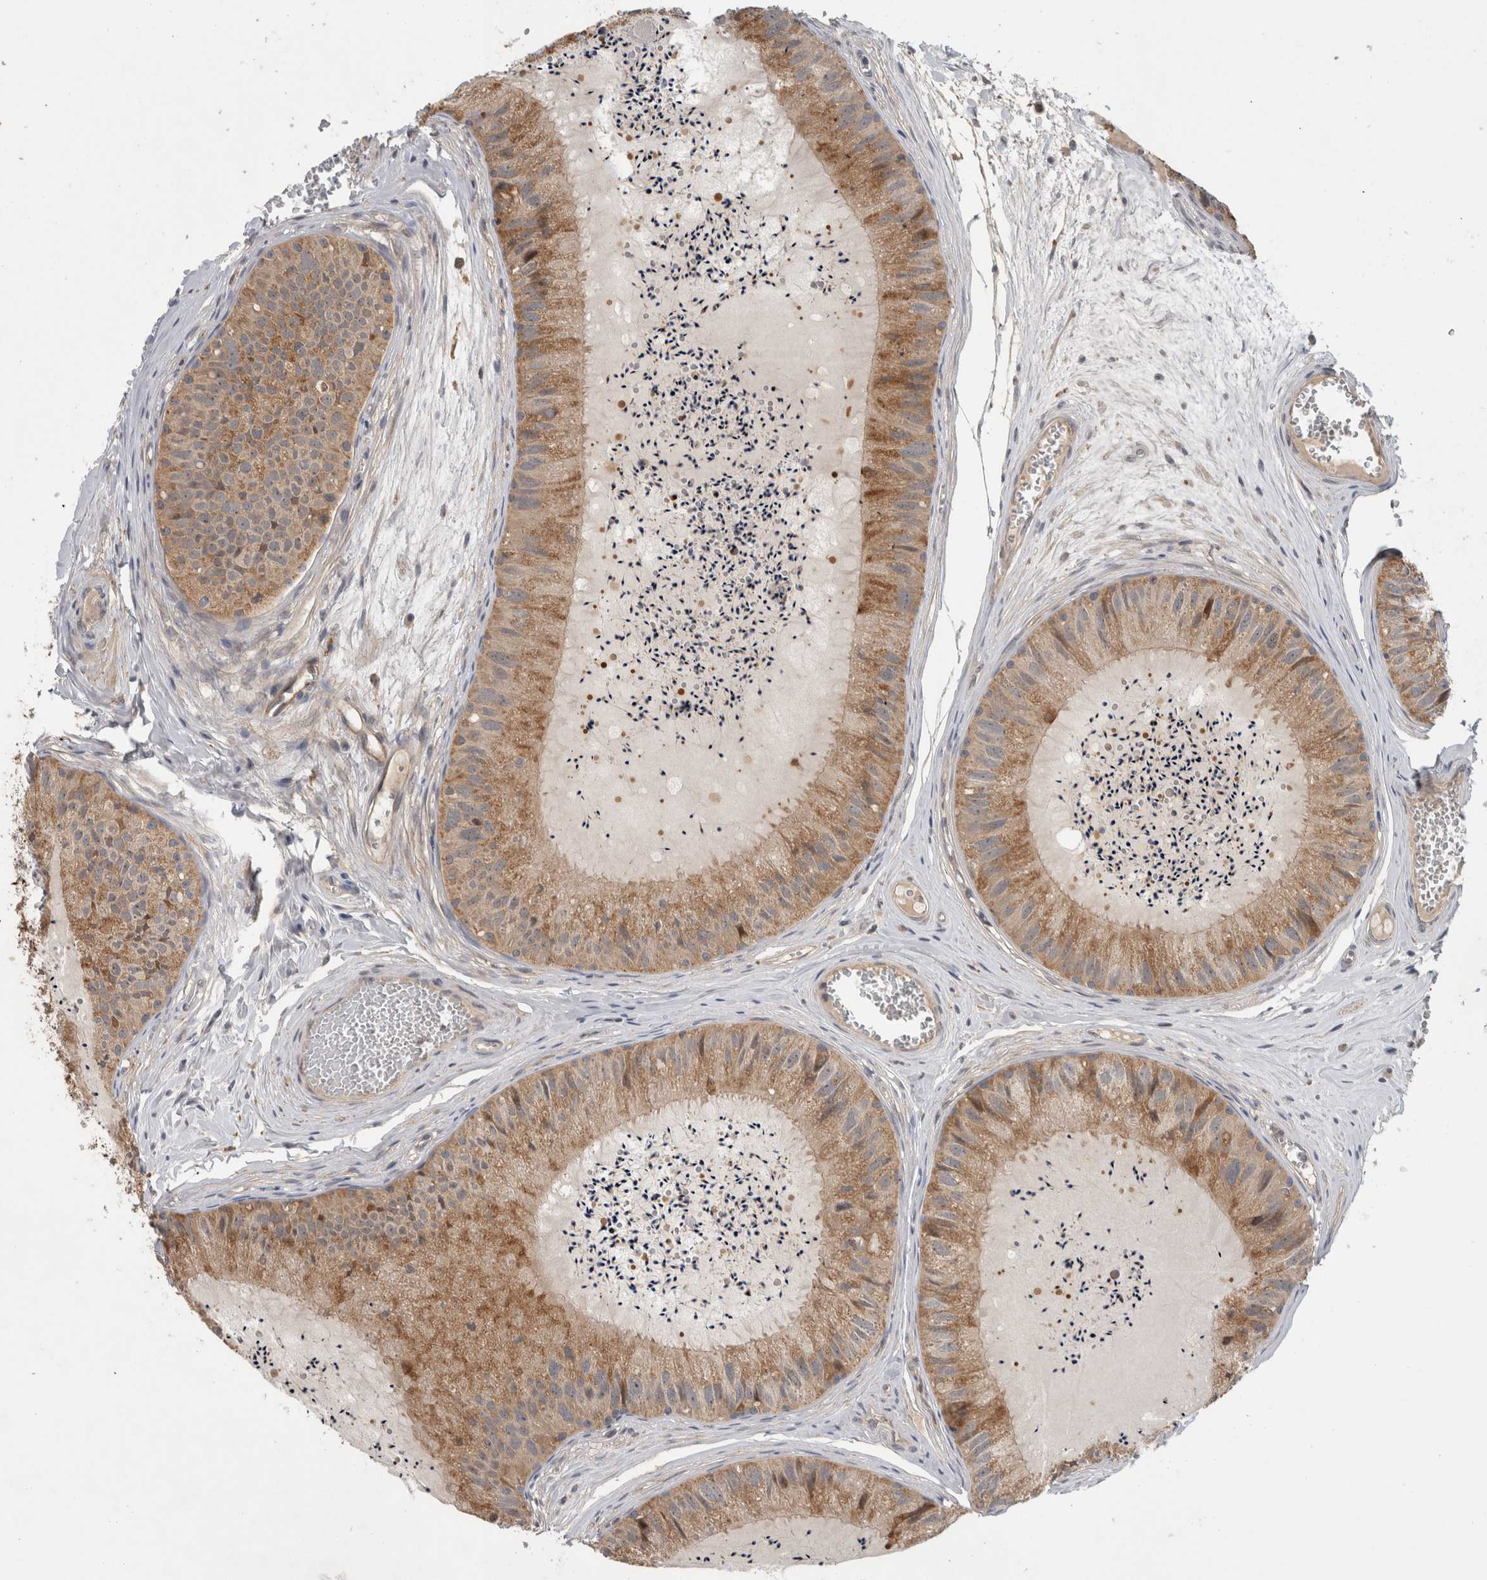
{"staining": {"intensity": "moderate", "quantity": ">75%", "location": "cytoplasmic/membranous"}, "tissue": "epididymis", "cell_type": "Glandular cells", "image_type": "normal", "snomed": [{"axis": "morphology", "description": "Normal tissue, NOS"}, {"axis": "topography", "description": "Epididymis"}], "caption": "Immunohistochemical staining of benign human epididymis exhibits >75% levels of moderate cytoplasmic/membranous protein positivity in about >75% of glandular cells. The staining was performed using DAB (3,3'-diaminobenzidine), with brown indicating positive protein expression. Nuclei are stained blue with hematoxylin.", "gene": "ADGRL3", "patient": {"sex": "male", "age": 31}}